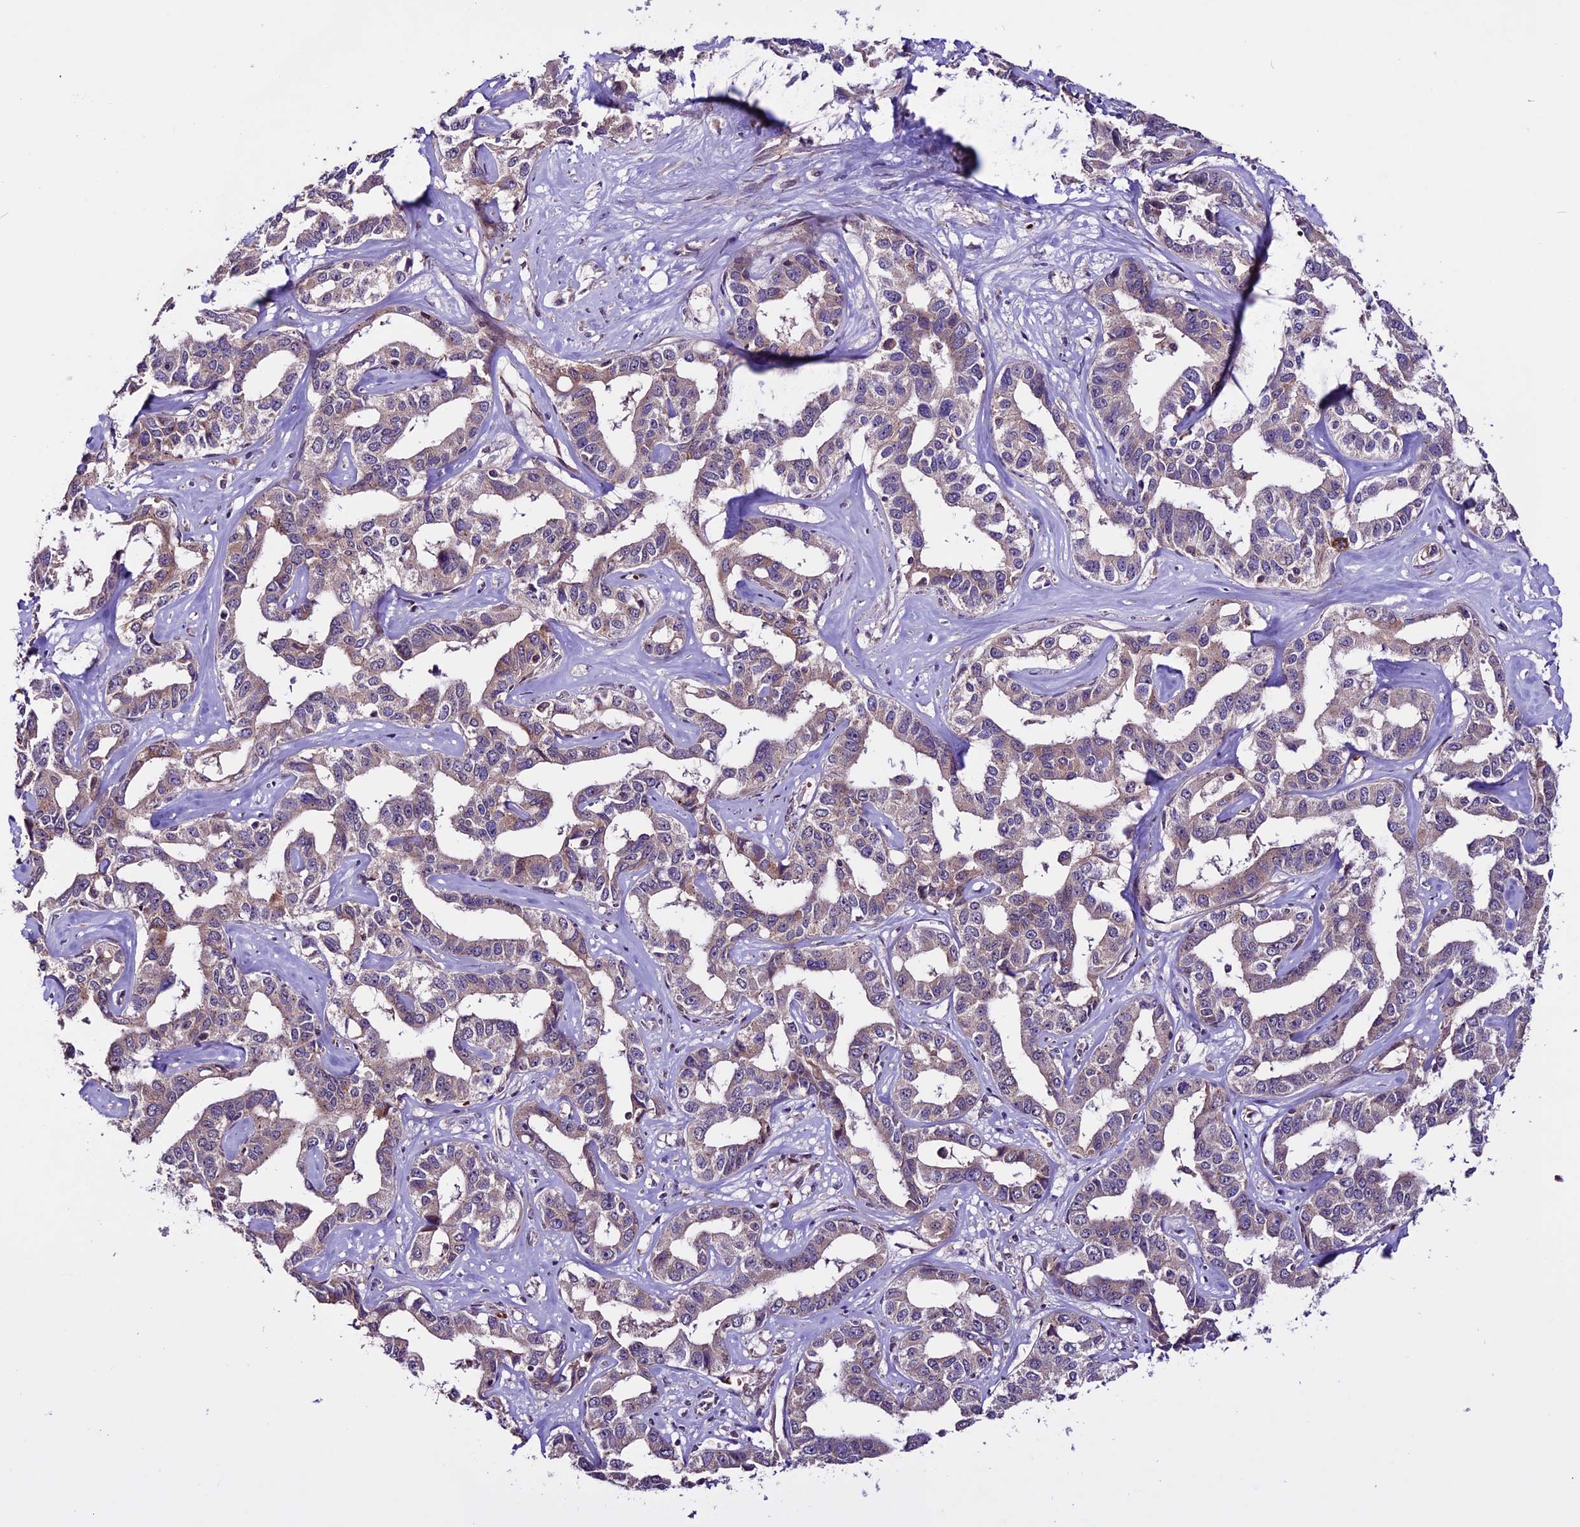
{"staining": {"intensity": "moderate", "quantity": "25%-75%", "location": "cytoplasmic/membranous"}, "tissue": "liver cancer", "cell_type": "Tumor cells", "image_type": "cancer", "snomed": [{"axis": "morphology", "description": "Cholangiocarcinoma"}, {"axis": "topography", "description": "Liver"}], "caption": "IHC (DAB (3,3'-diaminobenzidine)) staining of human liver cholangiocarcinoma reveals moderate cytoplasmic/membranous protein positivity in approximately 25%-75% of tumor cells. The protein of interest is shown in brown color, while the nuclei are stained blue.", "gene": "RINL", "patient": {"sex": "male", "age": 59}}